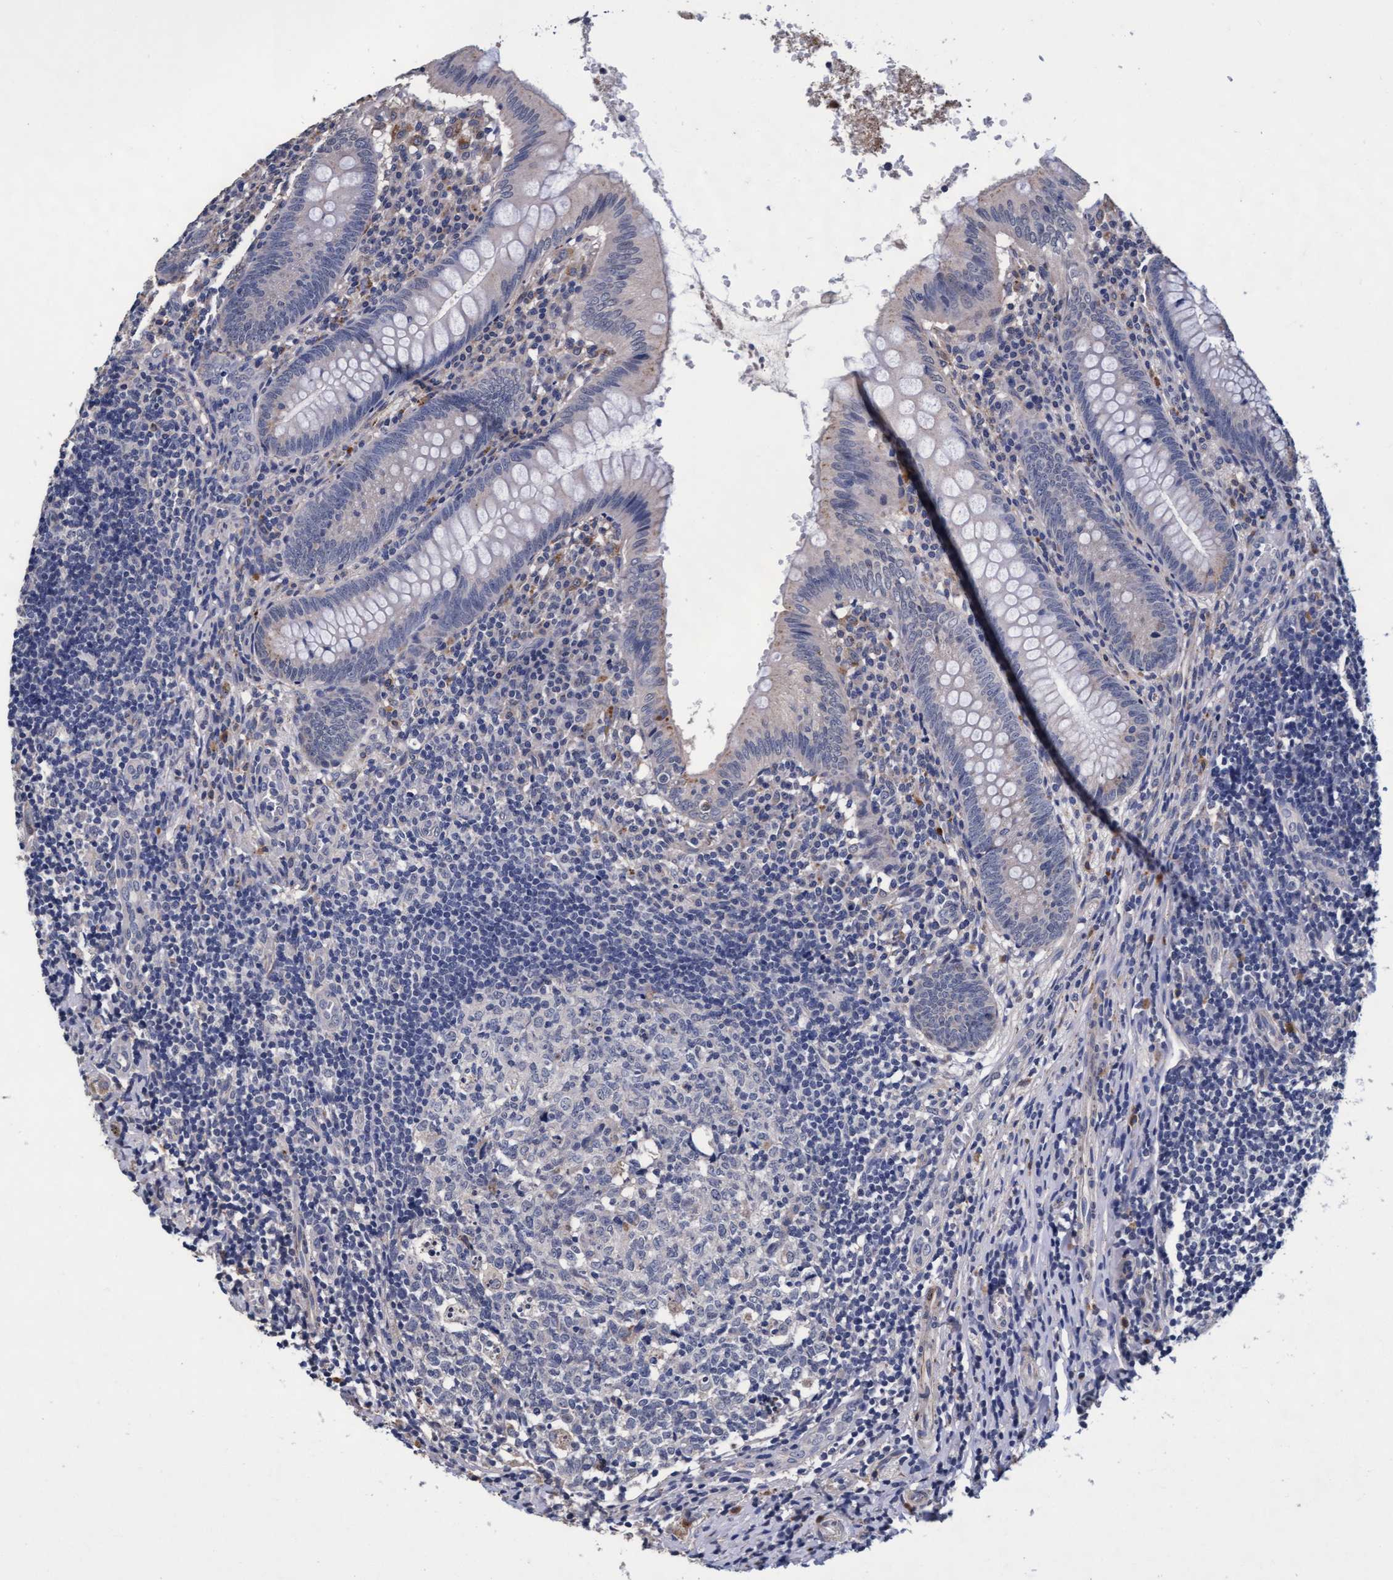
{"staining": {"intensity": "negative", "quantity": "none", "location": "none"}, "tissue": "appendix", "cell_type": "Glandular cells", "image_type": "normal", "snomed": [{"axis": "morphology", "description": "Normal tissue, NOS"}, {"axis": "topography", "description": "Appendix"}], "caption": "Normal appendix was stained to show a protein in brown. There is no significant staining in glandular cells. (Stains: DAB (3,3'-diaminobenzidine) immunohistochemistry with hematoxylin counter stain, Microscopy: brightfield microscopy at high magnification).", "gene": "CPQ", "patient": {"sex": "male", "age": 8}}